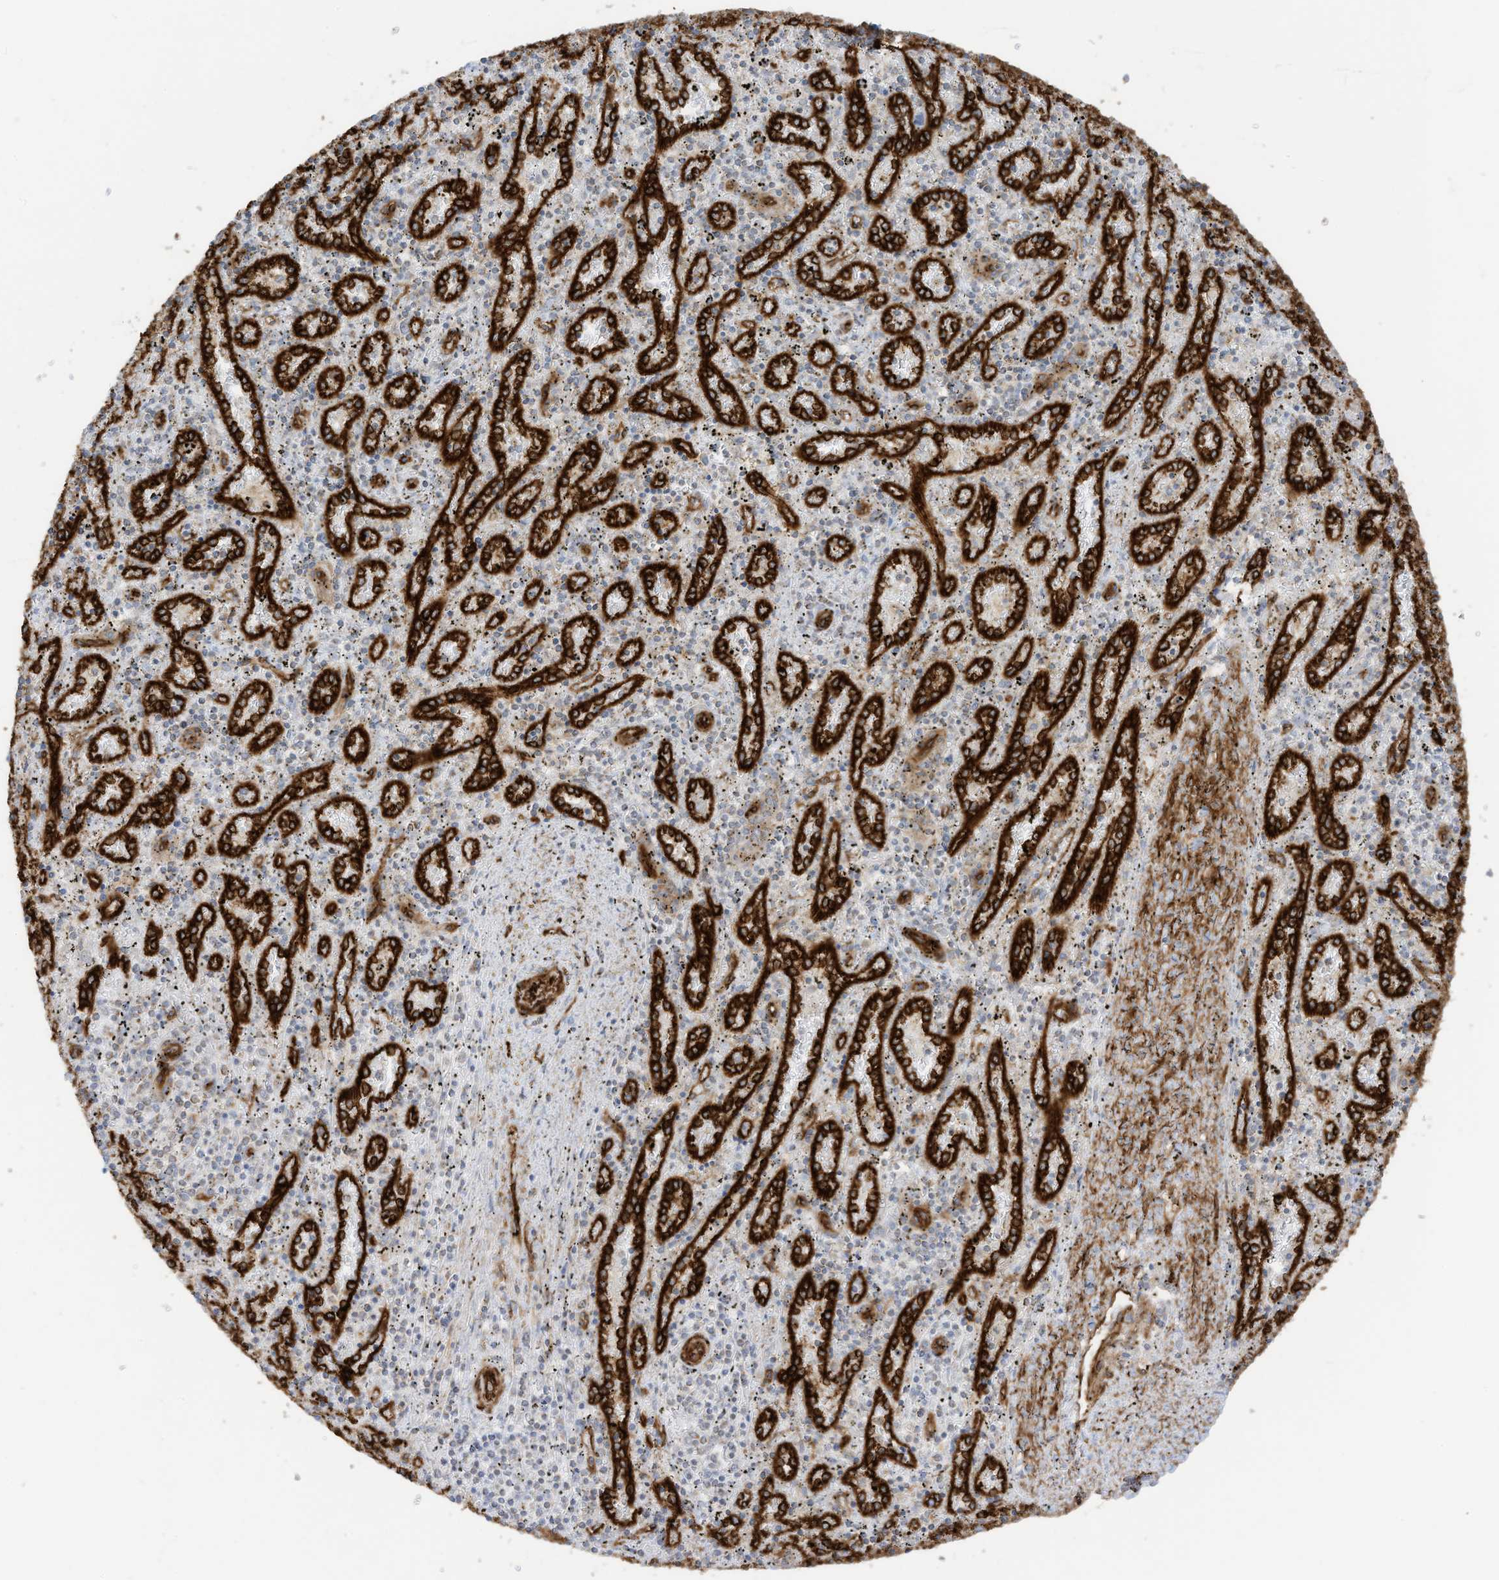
{"staining": {"intensity": "weak", "quantity": "25%-75%", "location": "cytoplasmic/membranous"}, "tissue": "spleen", "cell_type": "Cells in red pulp", "image_type": "normal", "snomed": [{"axis": "morphology", "description": "Normal tissue, NOS"}, {"axis": "topography", "description": "Spleen"}], "caption": "A high-resolution histopathology image shows IHC staining of benign spleen, which reveals weak cytoplasmic/membranous staining in approximately 25%-75% of cells in red pulp. (Brightfield microscopy of DAB IHC at high magnification).", "gene": "ABCB7", "patient": {"sex": "male", "age": 11}}